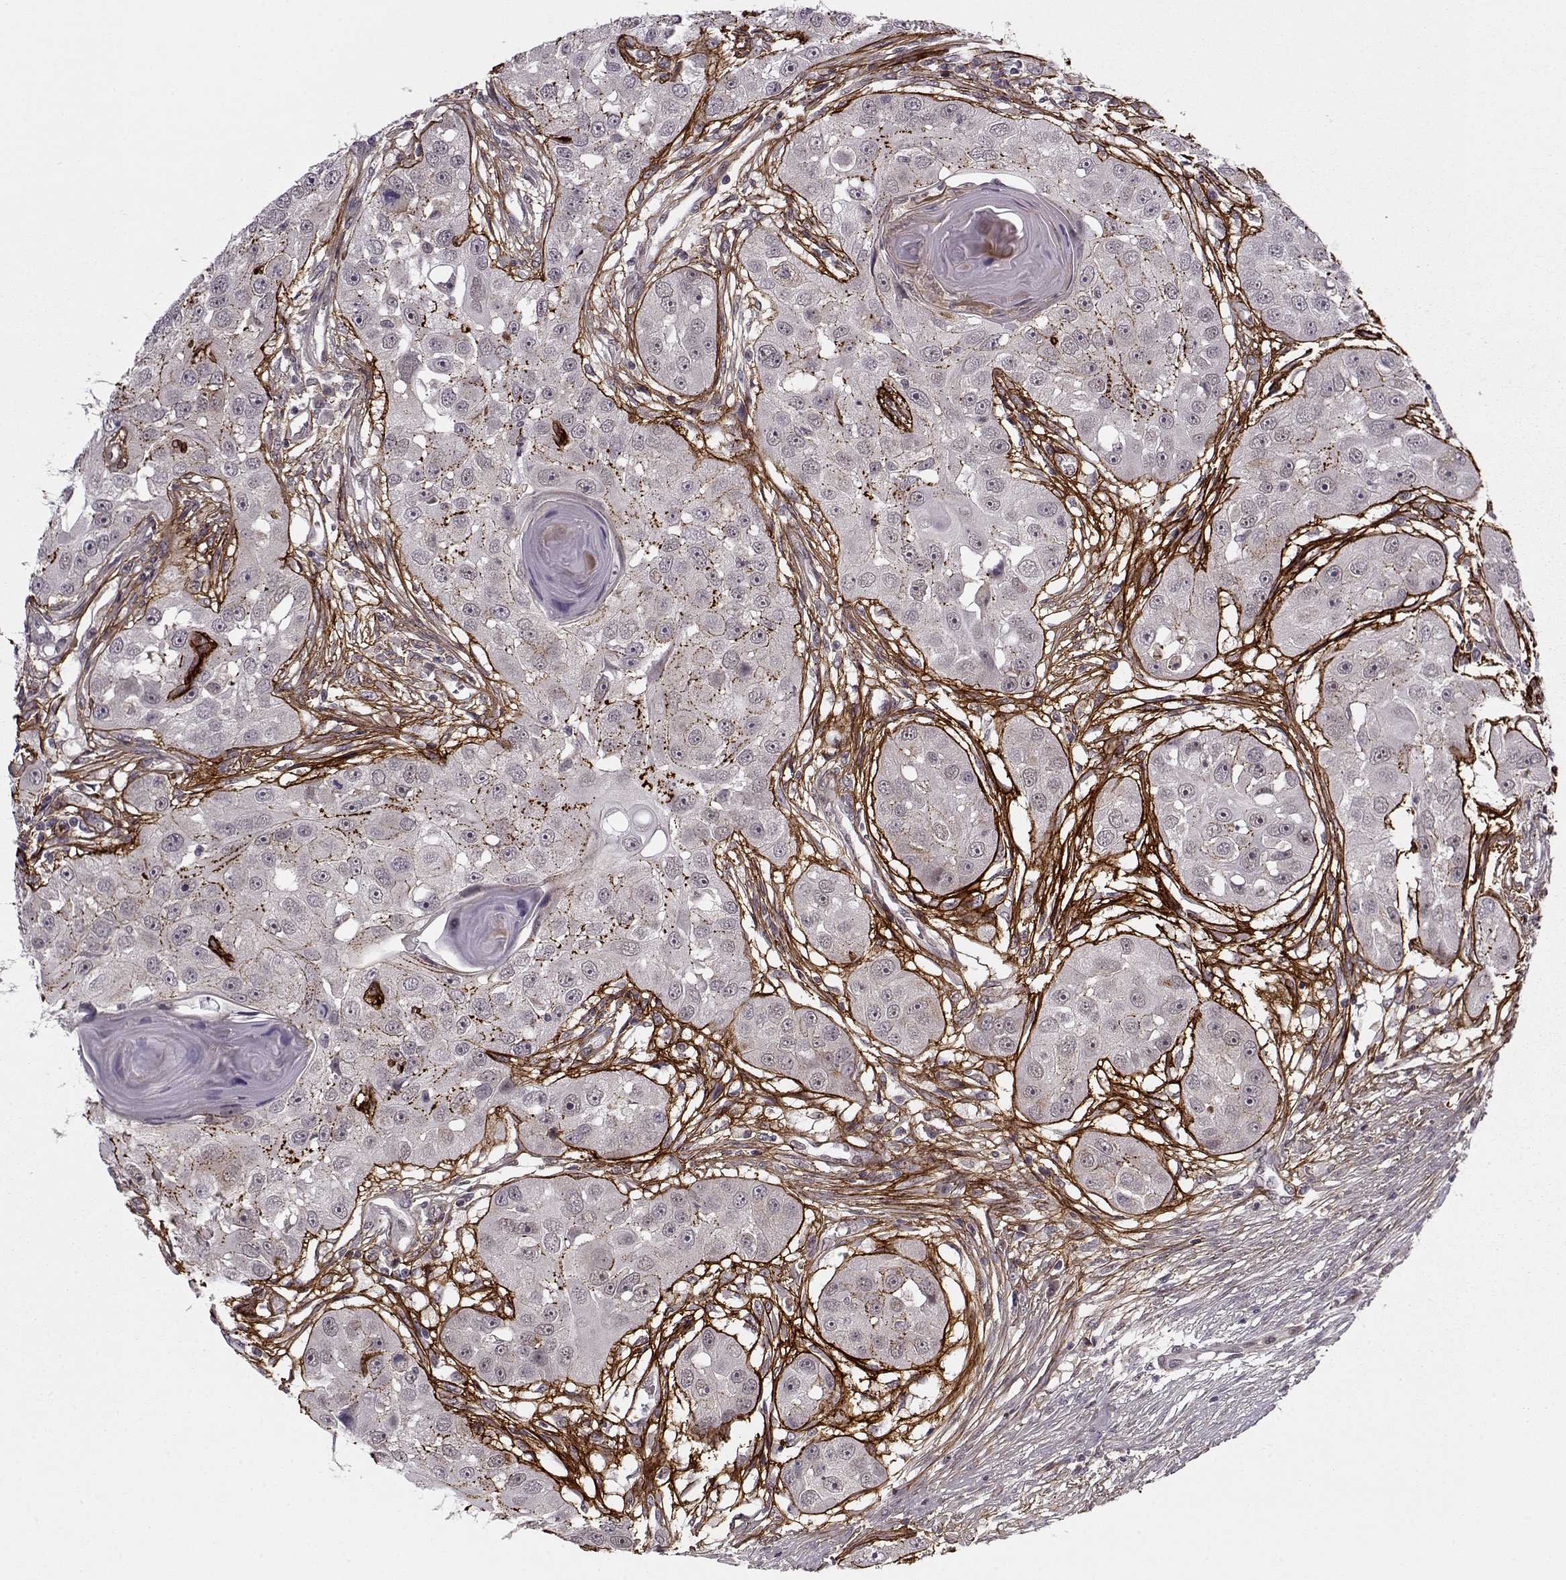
{"staining": {"intensity": "strong", "quantity": "<25%", "location": "cytoplasmic/membranous"}, "tissue": "head and neck cancer", "cell_type": "Tumor cells", "image_type": "cancer", "snomed": [{"axis": "morphology", "description": "Squamous cell carcinoma, NOS"}, {"axis": "topography", "description": "Head-Neck"}], "caption": "Protein staining displays strong cytoplasmic/membranous expression in approximately <25% of tumor cells in squamous cell carcinoma (head and neck). (IHC, brightfield microscopy, high magnification).", "gene": "DENND4B", "patient": {"sex": "male", "age": 51}}